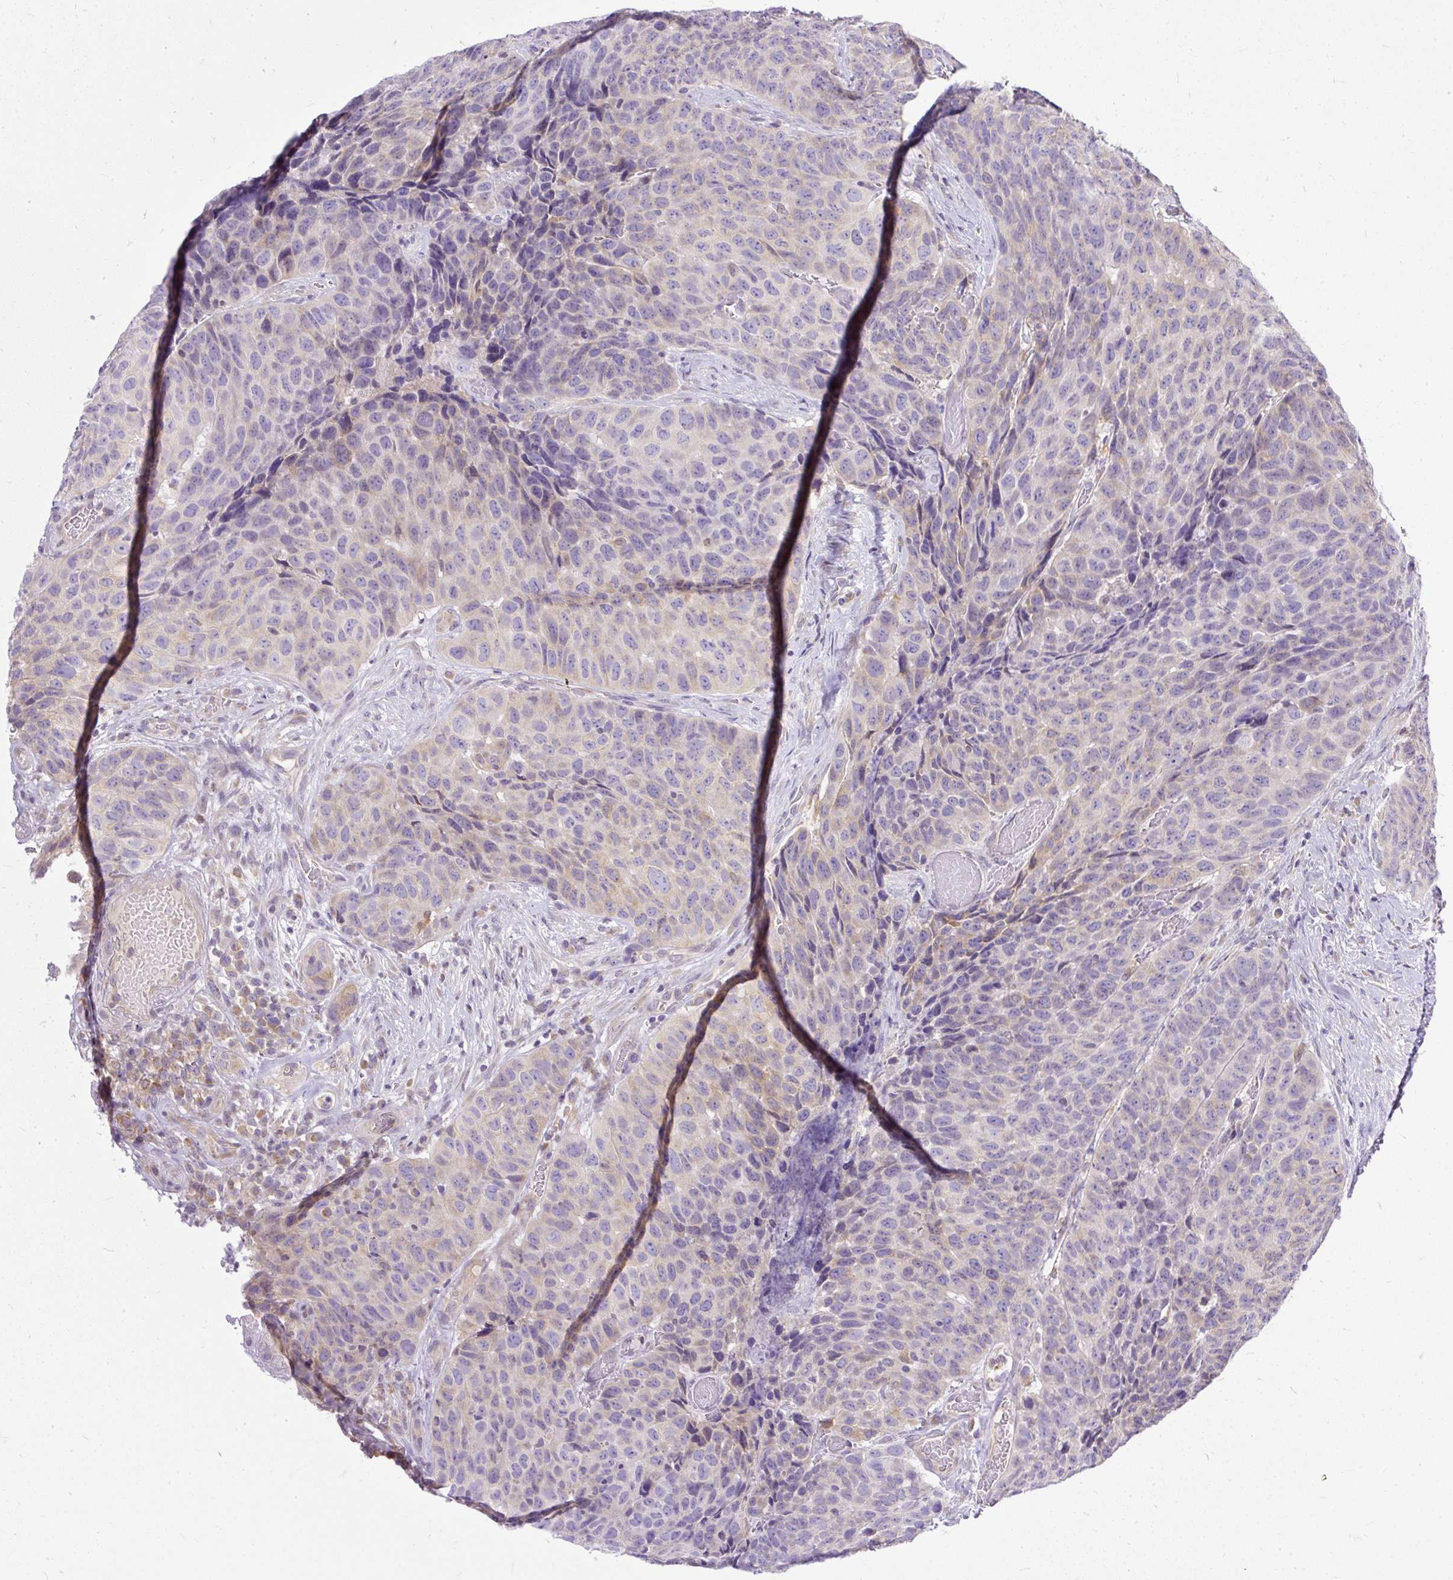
{"staining": {"intensity": "weak", "quantity": "<25%", "location": "cytoplasmic/membranous"}, "tissue": "head and neck cancer", "cell_type": "Tumor cells", "image_type": "cancer", "snomed": [{"axis": "morphology", "description": "Squamous cell carcinoma, NOS"}, {"axis": "topography", "description": "Head-Neck"}], "caption": "Immunohistochemistry (IHC) of human head and neck cancer (squamous cell carcinoma) shows no expression in tumor cells.", "gene": "AMFR", "patient": {"sex": "male", "age": 66}}